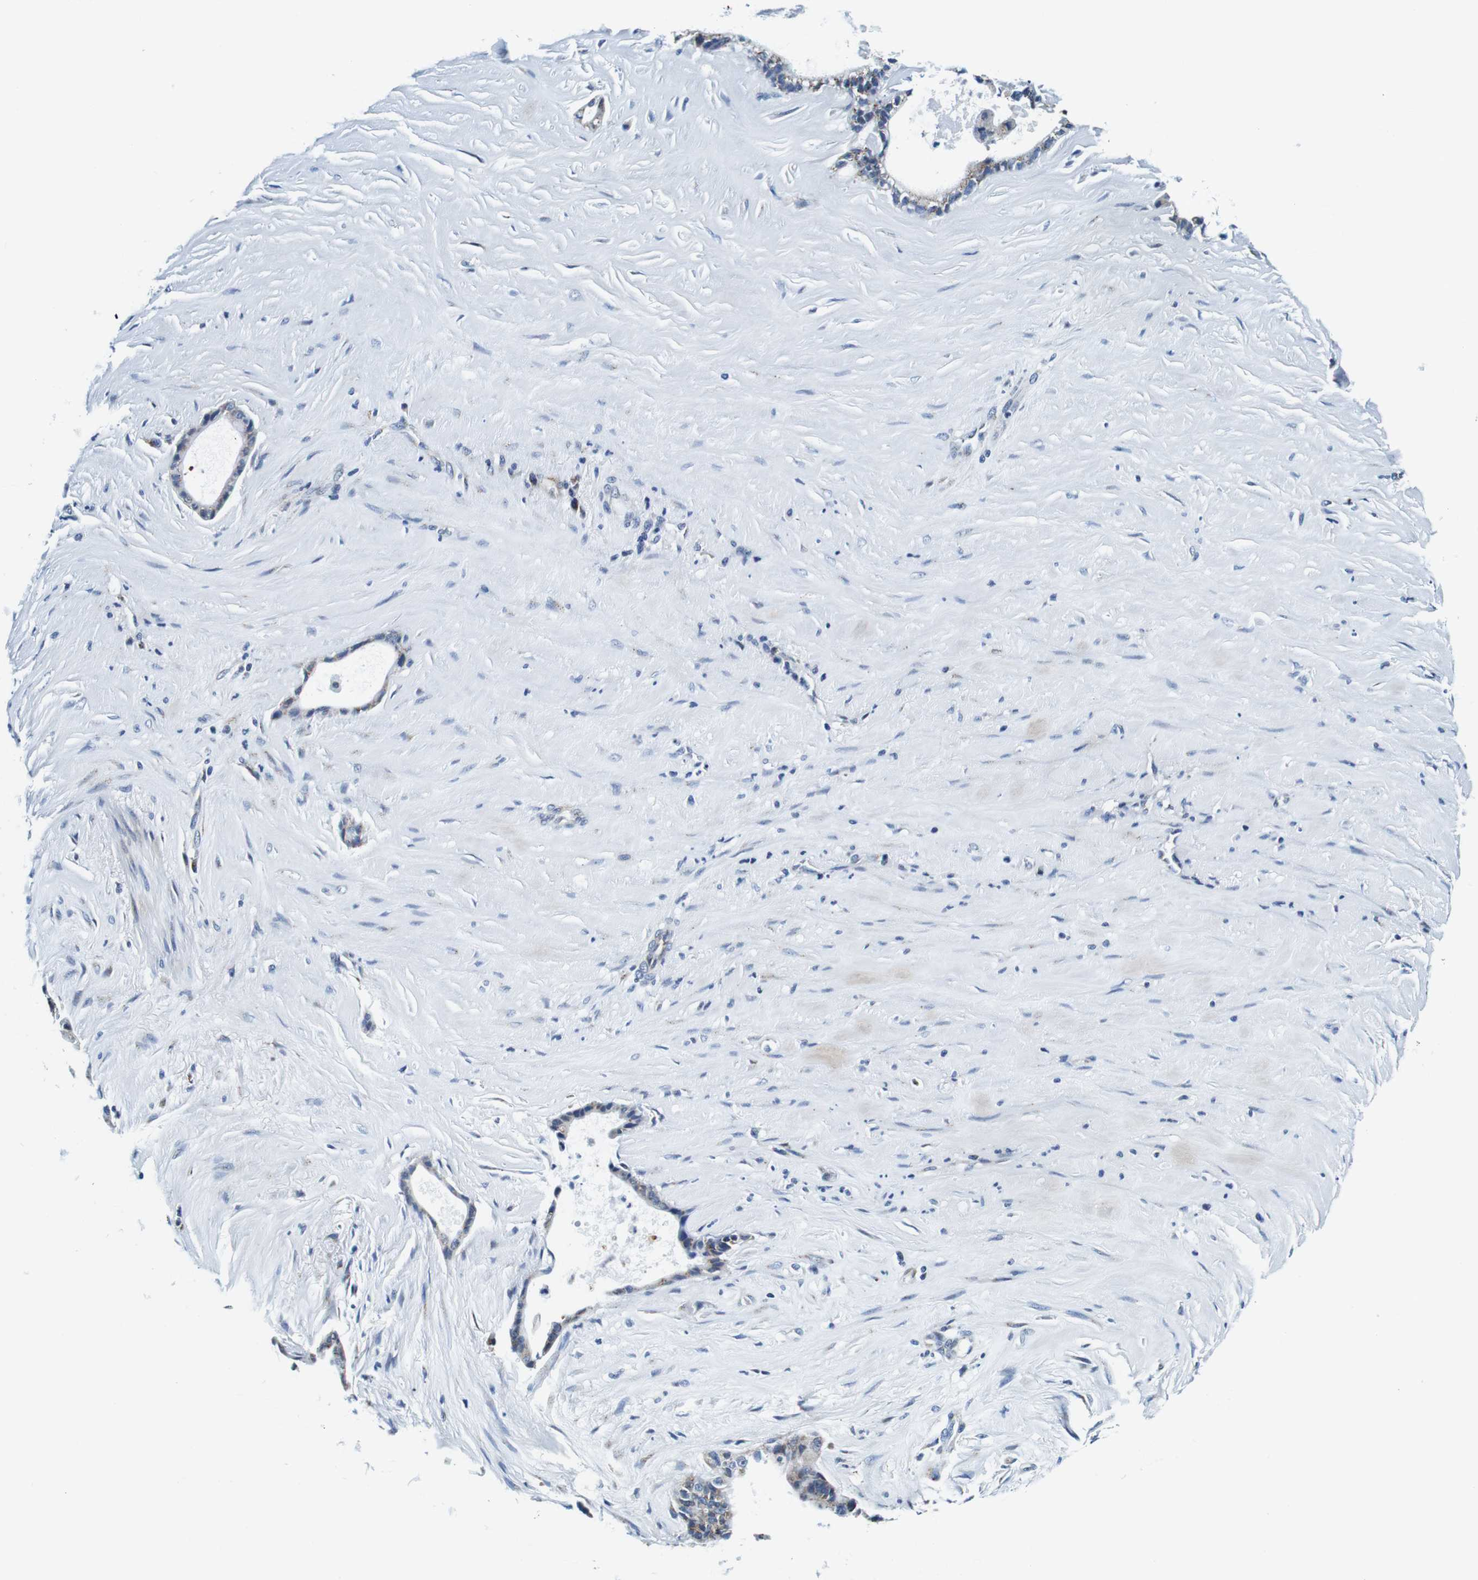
{"staining": {"intensity": "moderate", "quantity": "25%-75%", "location": "cytoplasmic/membranous"}, "tissue": "liver cancer", "cell_type": "Tumor cells", "image_type": "cancer", "snomed": [{"axis": "morphology", "description": "Cholangiocarcinoma"}, {"axis": "topography", "description": "Liver"}], "caption": "A medium amount of moderate cytoplasmic/membranous staining is identified in approximately 25%-75% of tumor cells in liver cancer tissue.", "gene": "FAR2", "patient": {"sex": "female", "age": 55}}